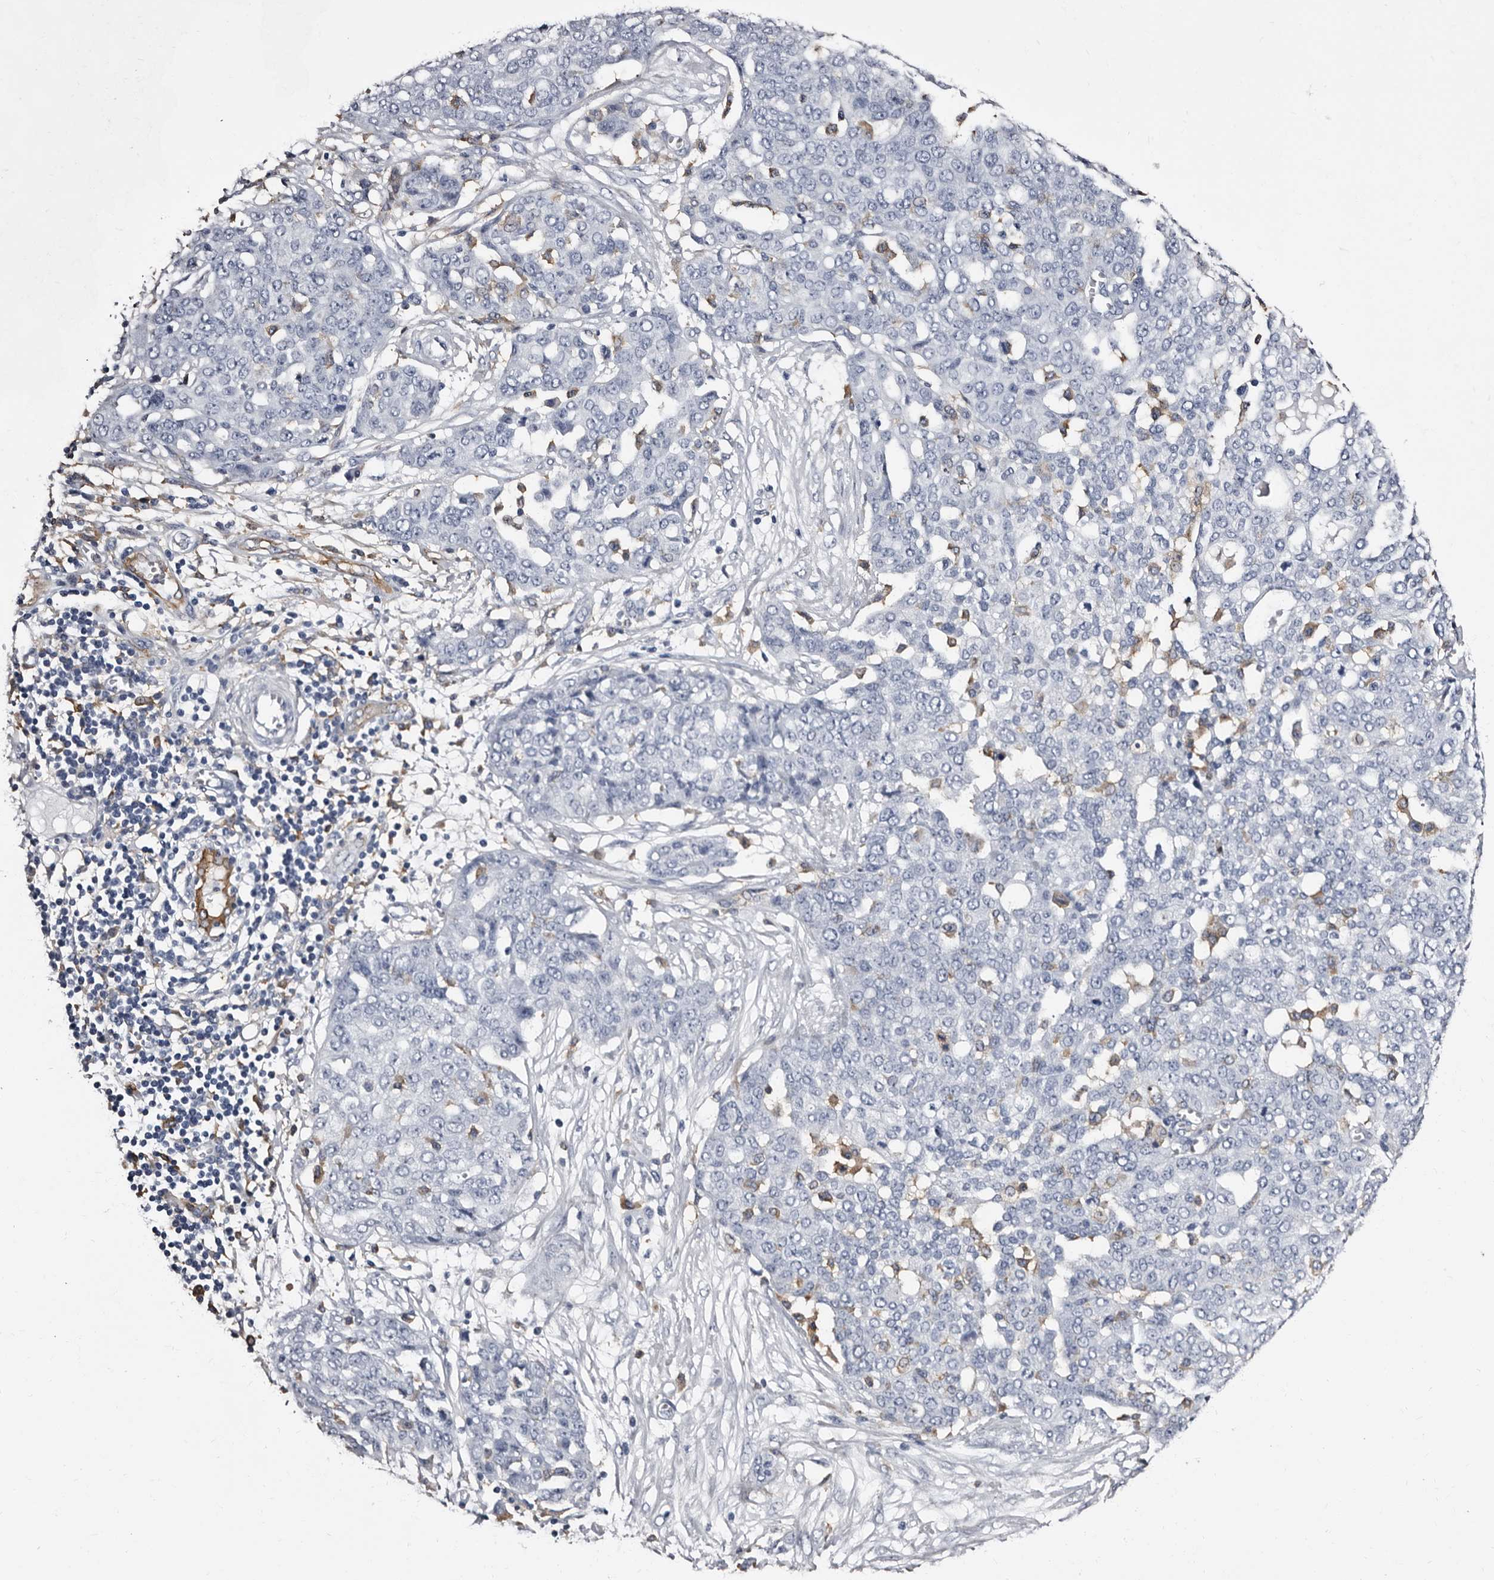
{"staining": {"intensity": "negative", "quantity": "none", "location": "none"}, "tissue": "ovarian cancer", "cell_type": "Tumor cells", "image_type": "cancer", "snomed": [{"axis": "morphology", "description": "Cystadenocarcinoma, serous, NOS"}, {"axis": "topography", "description": "Soft tissue"}, {"axis": "topography", "description": "Ovary"}], "caption": "Human ovarian cancer stained for a protein using immunohistochemistry (IHC) displays no staining in tumor cells.", "gene": "EPB41L3", "patient": {"sex": "female", "age": 57}}